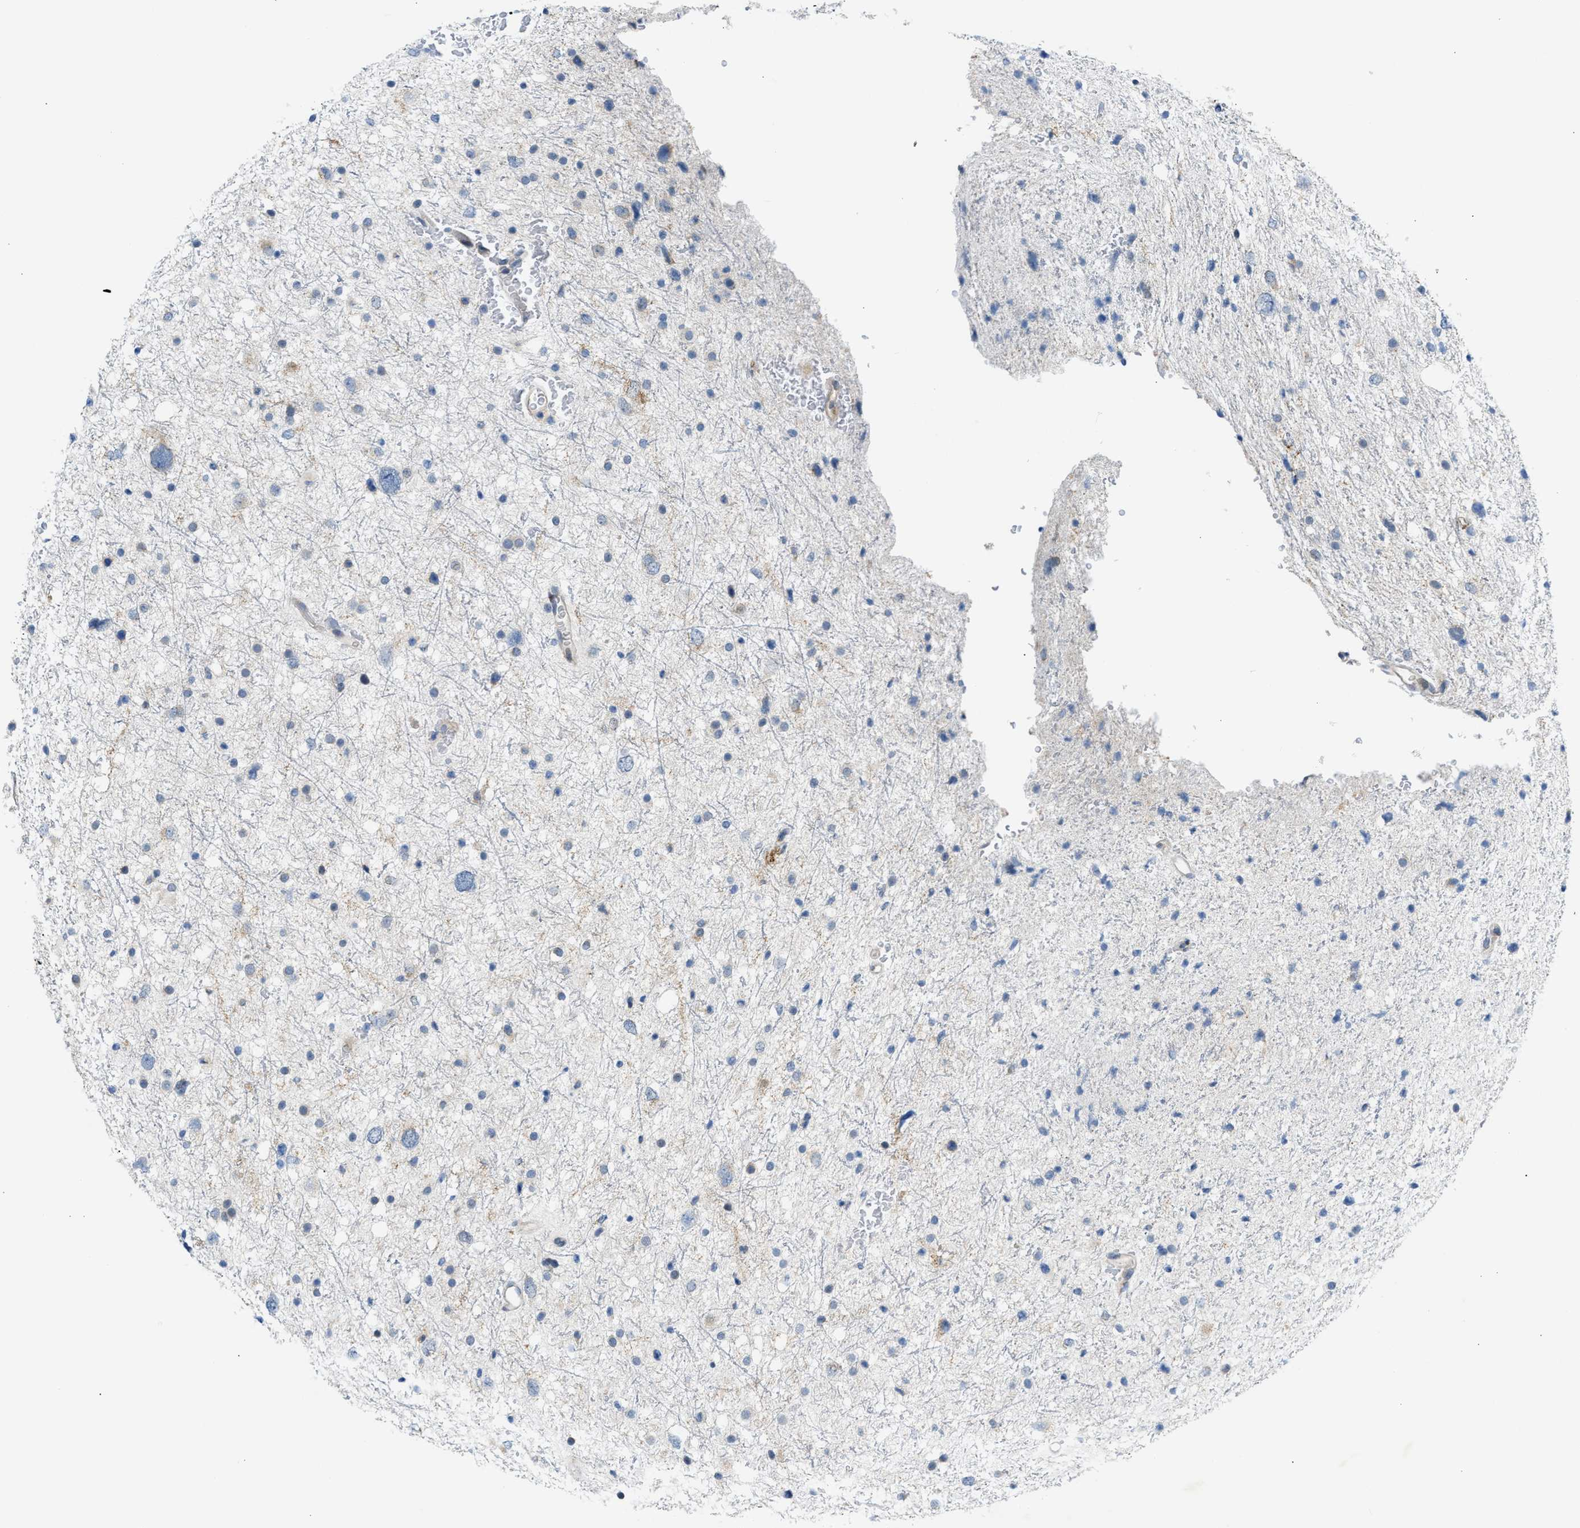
{"staining": {"intensity": "weak", "quantity": "<25%", "location": "cytoplasmic/membranous"}, "tissue": "glioma", "cell_type": "Tumor cells", "image_type": "cancer", "snomed": [{"axis": "morphology", "description": "Glioma, malignant, Low grade"}, {"axis": "topography", "description": "Brain"}], "caption": "The immunohistochemistry (IHC) micrograph has no significant positivity in tumor cells of glioma tissue.", "gene": "KCNC2", "patient": {"sex": "female", "age": 37}}